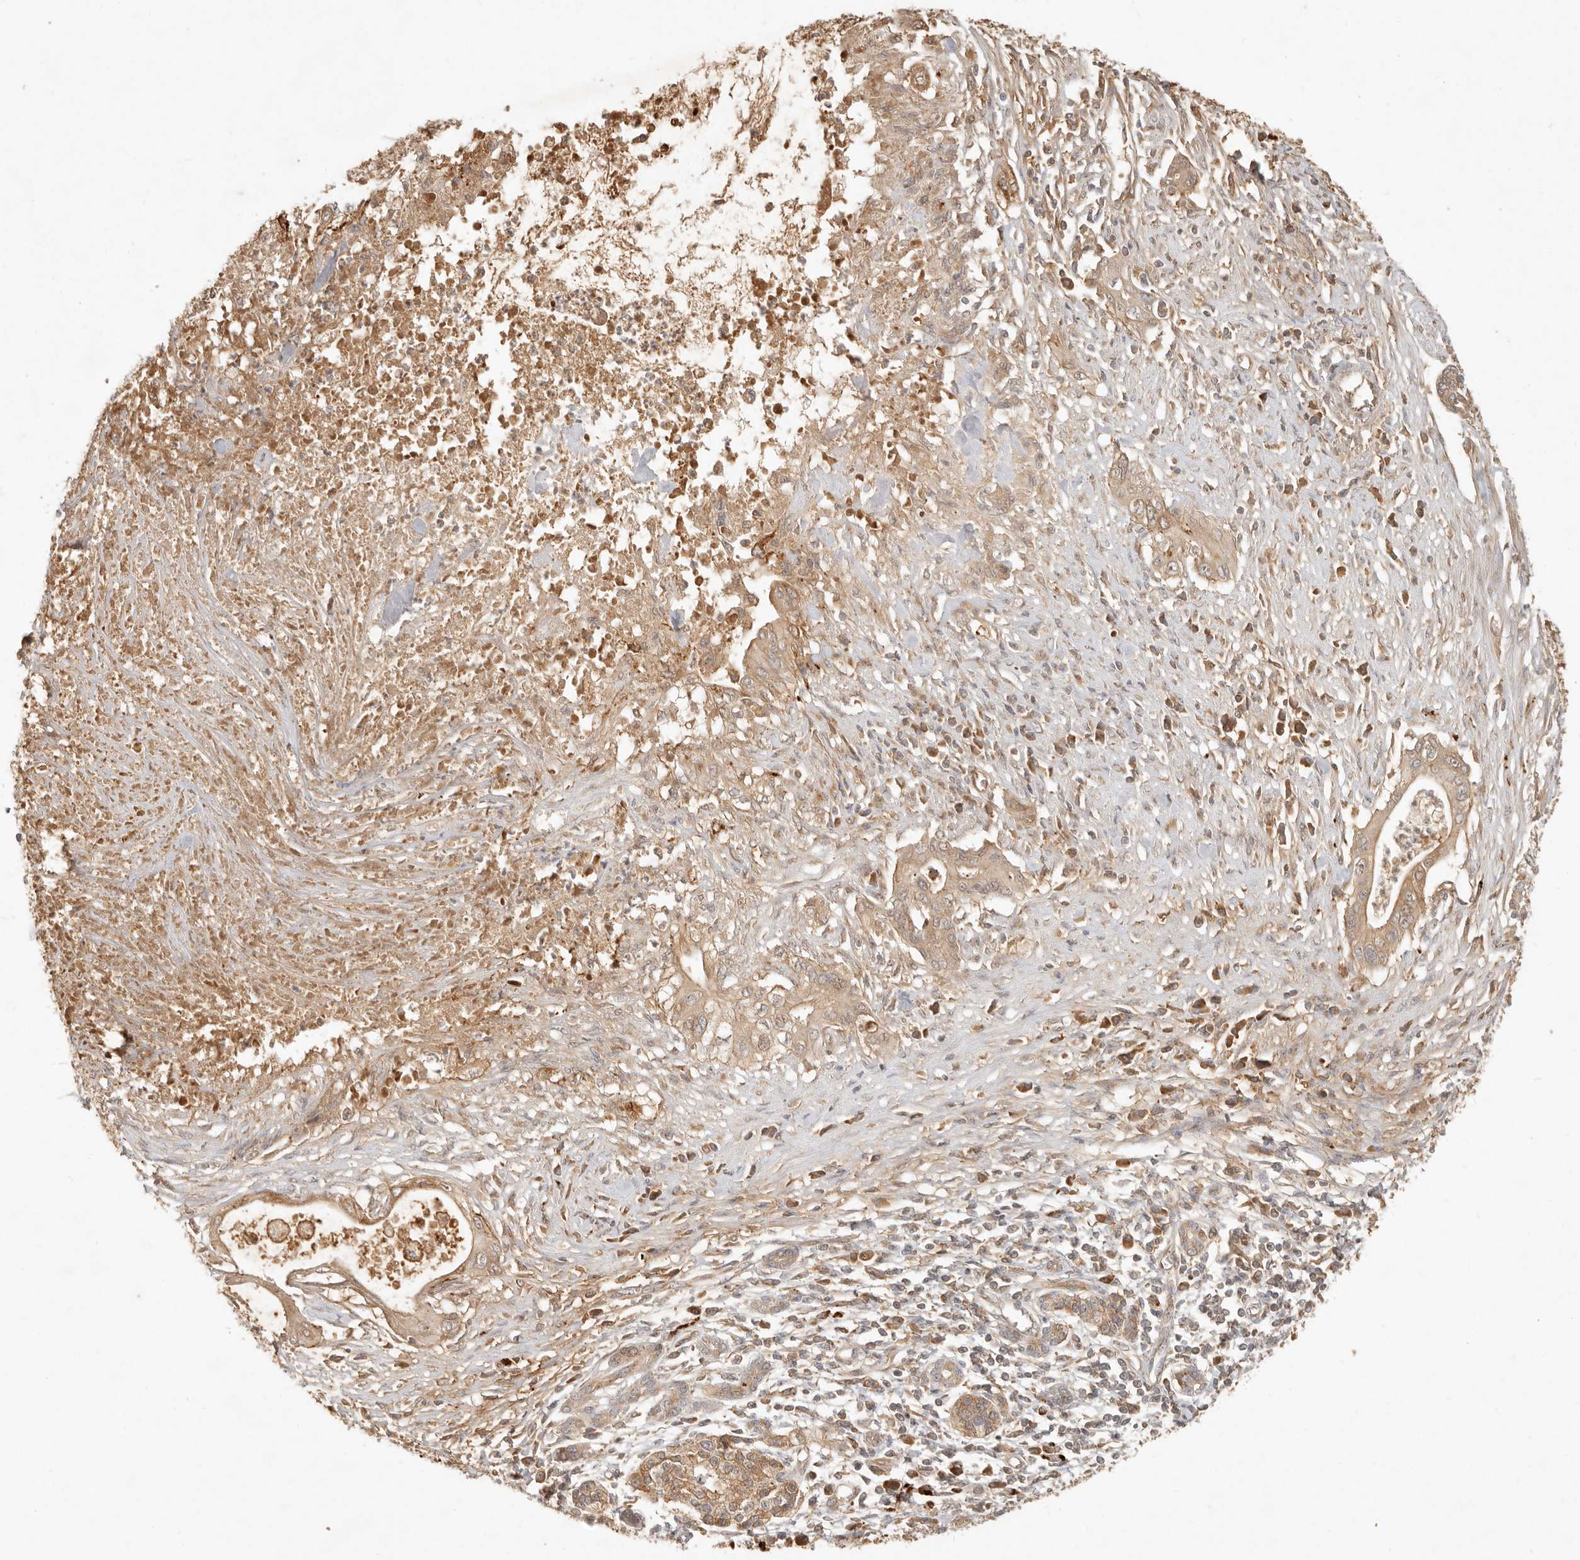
{"staining": {"intensity": "moderate", "quantity": ">75%", "location": "cytoplasmic/membranous"}, "tissue": "pancreatic cancer", "cell_type": "Tumor cells", "image_type": "cancer", "snomed": [{"axis": "morphology", "description": "Adenocarcinoma, NOS"}, {"axis": "topography", "description": "Pancreas"}], "caption": "Adenocarcinoma (pancreatic) was stained to show a protein in brown. There is medium levels of moderate cytoplasmic/membranous expression in approximately >75% of tumor cells. The protein is shown in brown color, while the nuclei are stained blue.", "gene": "ANKRD61", "patient": {"sex": "male", "age": 58}}